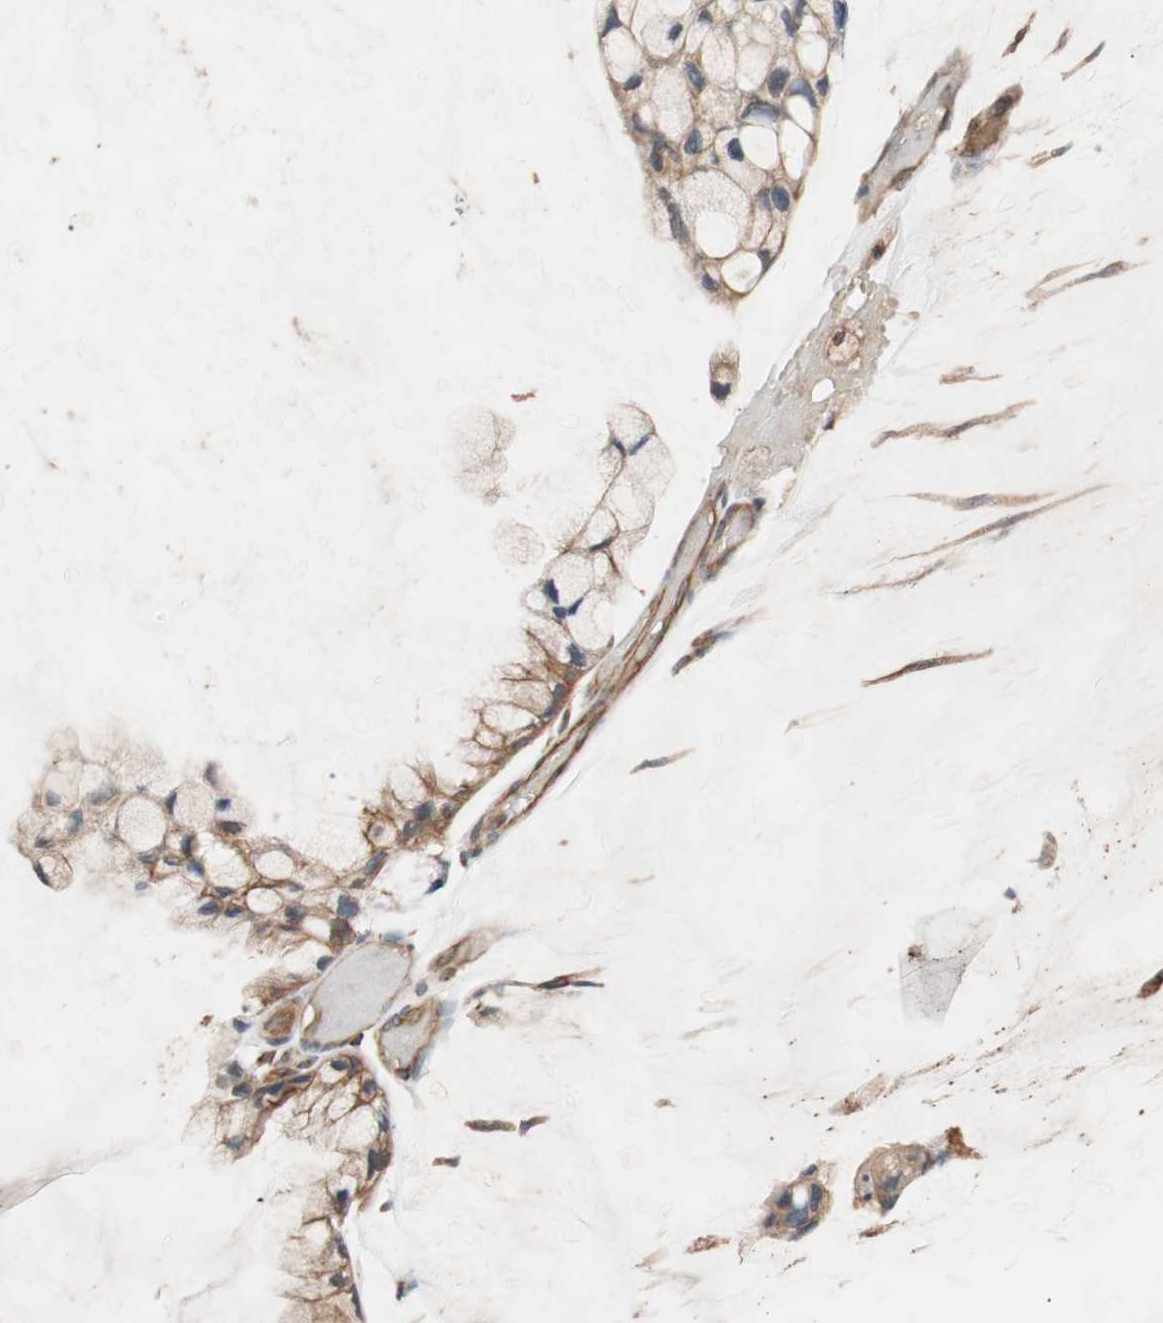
{"staining": {"intensity": "moderate", "quantity": ">75%", "location": "cytoplasmic/membranous"}, "tissue": "ovarian cancer", "cell_type": "Tumor cells", "image_type": "cancer", "snomed": [{"axis": "morphology", "description": "Cystadenocarcinoma, mucinous, NOS"}, {"axis": "topography", "description": "Ovary"}], "caption": "This histopathology image displays IHC staining of ovarian mucinous cystadenocarcinoma, with medium moderate cytoplasmic/membranous staining in approximately >75% of tumor cells.", "gene": "TUBB", "patient": {"sex": "female", "age": 39}}